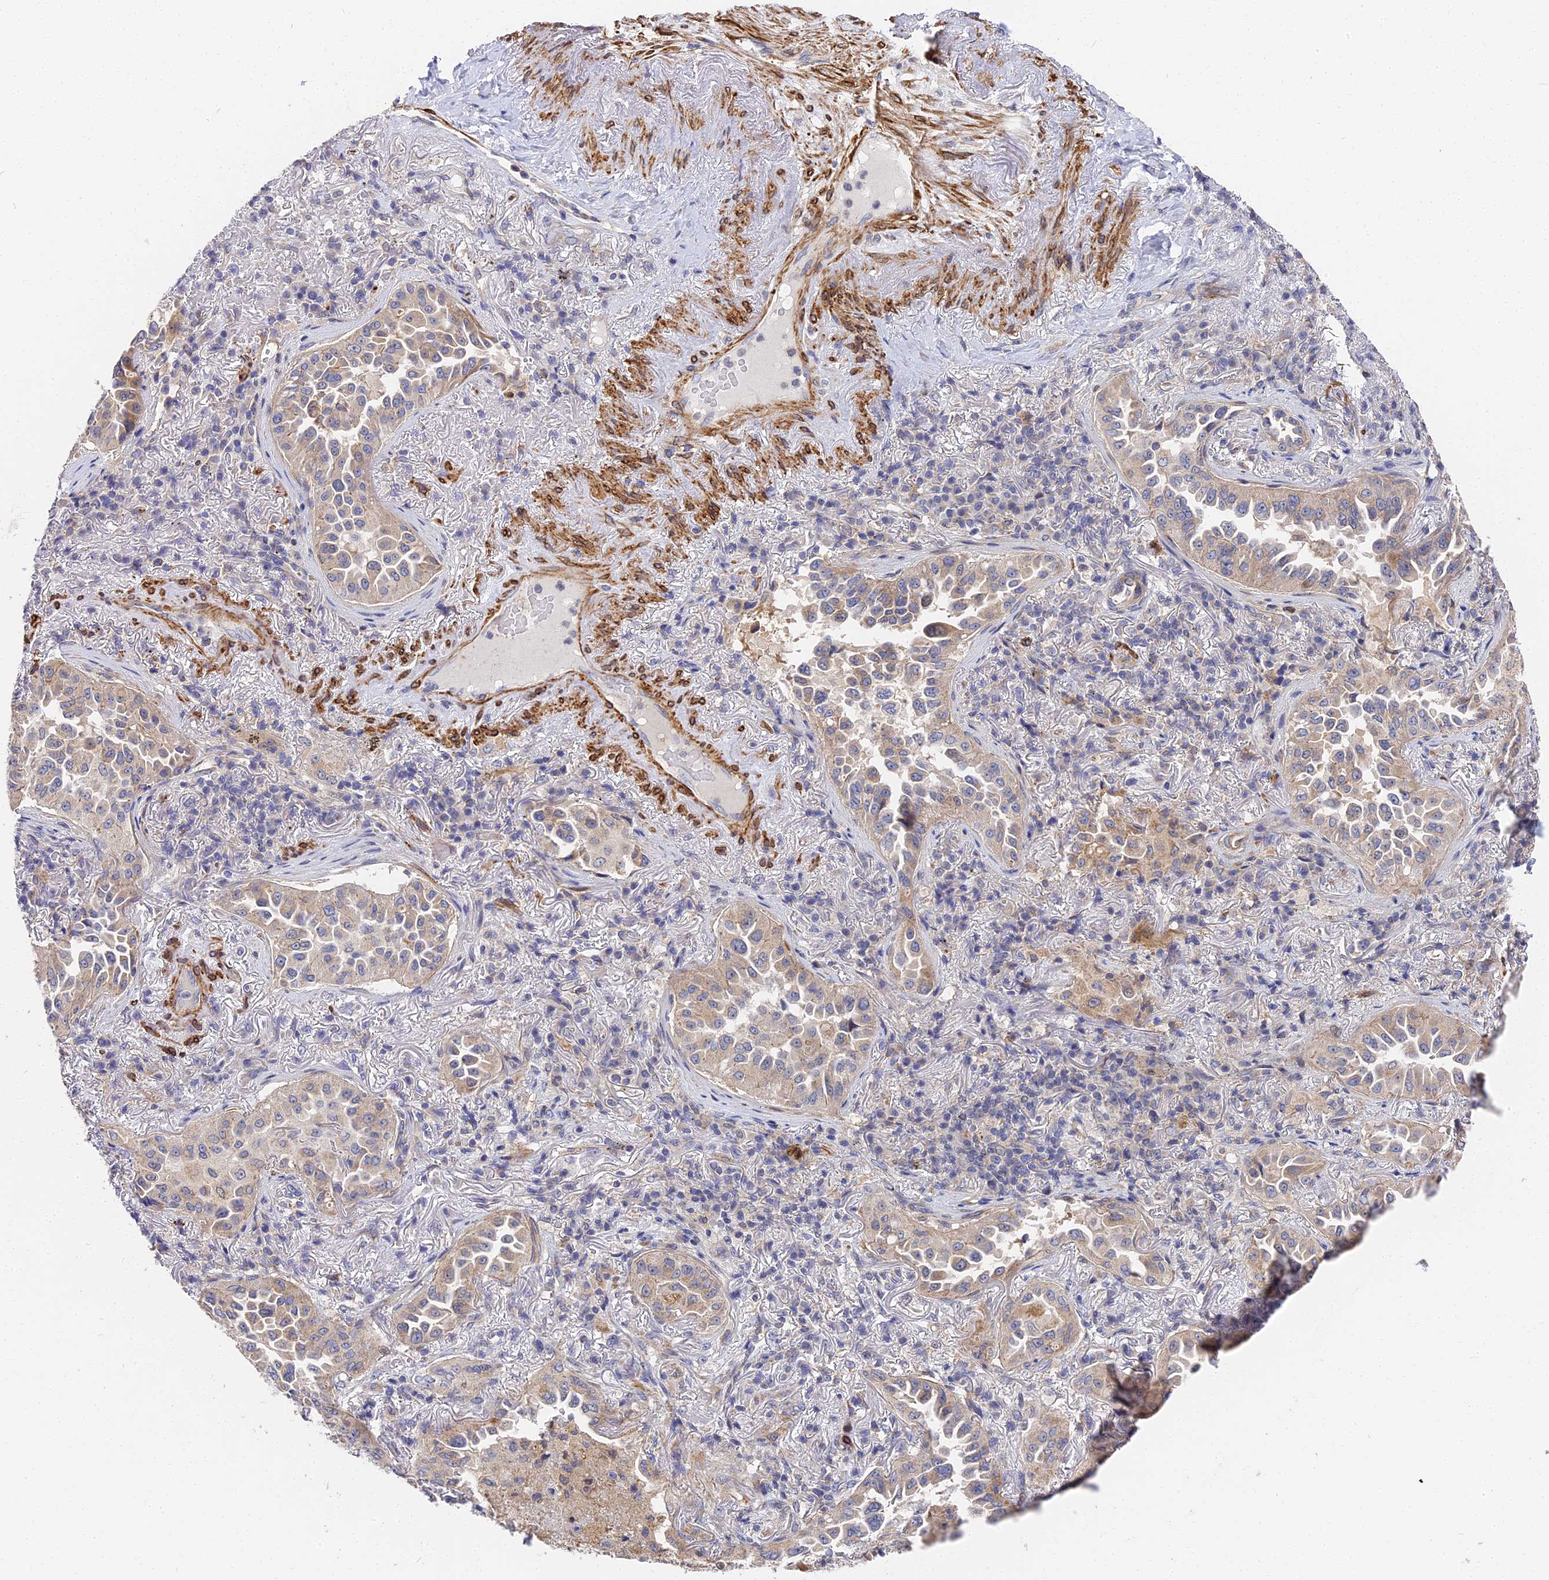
{"staining": {"intensity": "weak", "quantity": "<25%", "location": "cytoplasmic/membranous"}, "tissue": "lung cancer", "cell_type": "Tumor cells", "image_type": "cancer", "snomed": [{"axis": "morphology", "description": "Adenocarcinoma, NOS"}, {"axis": "topography", "description": "Lung"}], "caption": "DAB (3,3'-diaminobenzidine) immunohistochemical staining of lung adenocarcinoma displays no significant positivity in tumor cells. The staining was performed using DAB to visualize the protein expression in brown, while the nuclei were stained in blue with hematoxylin (Magnification: 20x).", "gene": "CCDC113", "patient": {"sex": "female", "age": 69}}